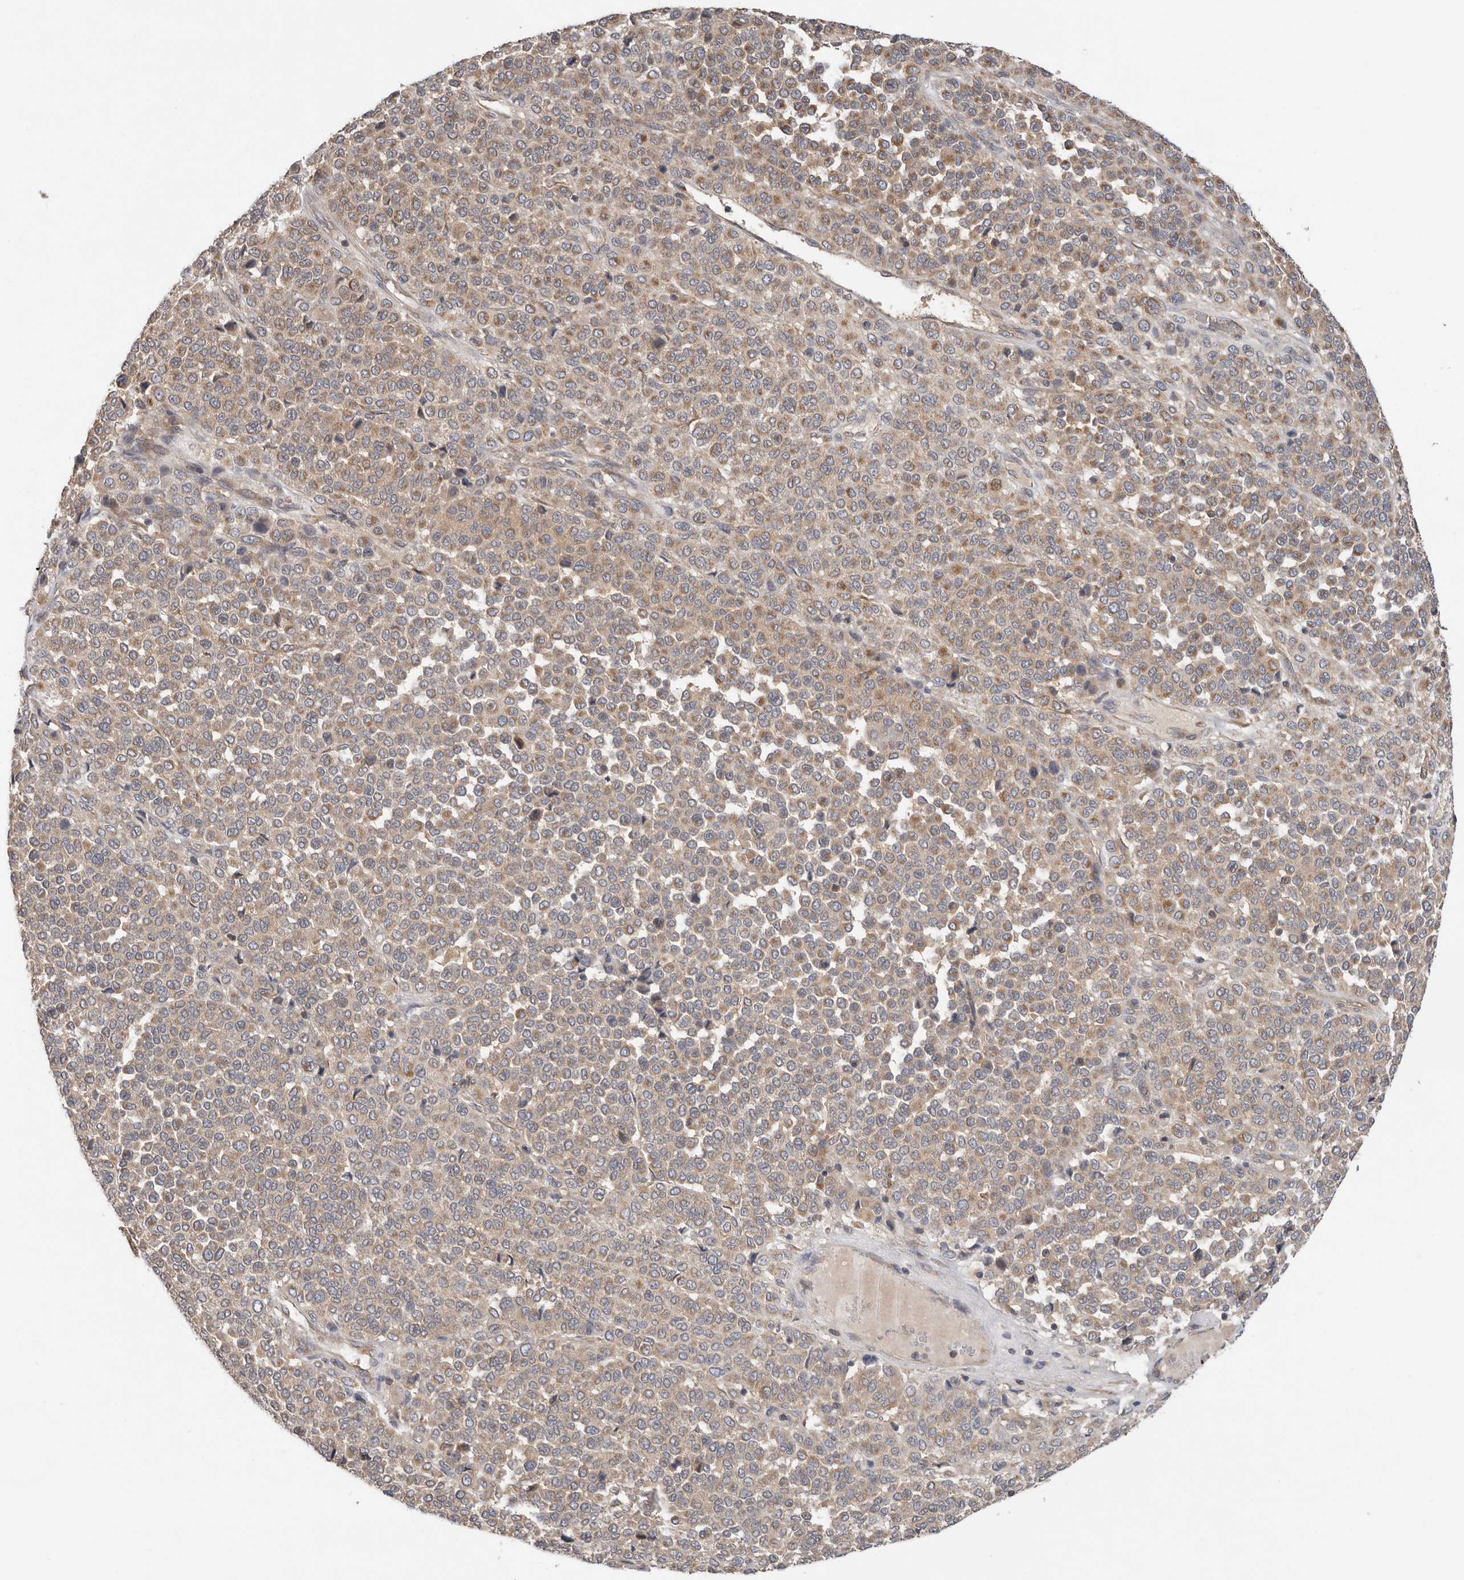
{"staining": {"intensity": "moderate", "quantity": "25%-75%", "location": "cytoplasmic/membranous"}, "tissue": "melanoma", "cell_type": "Tumor cells", "image_type": "cancer", "snomed": [{"axis": "morphology", "description": "Malignant melanoma, Metastatic site"}, {"axis": "topography", "description": "Pancreas"}], "caption": "Malignant melanoma (metastatic site) was stained to show a protein in brown. There is medium levels of moderate cytoplasmic/membranous staining in approximately 25%-75% of tumor cells. The staining was performed using DAB (3,3'-diaminobenzidine), with brown indicating positive protein expression. Nuclei are stained blue with hematoxylin.", "gene": "PPP1R42", "patient": {"sex": "female", "age": 30}}